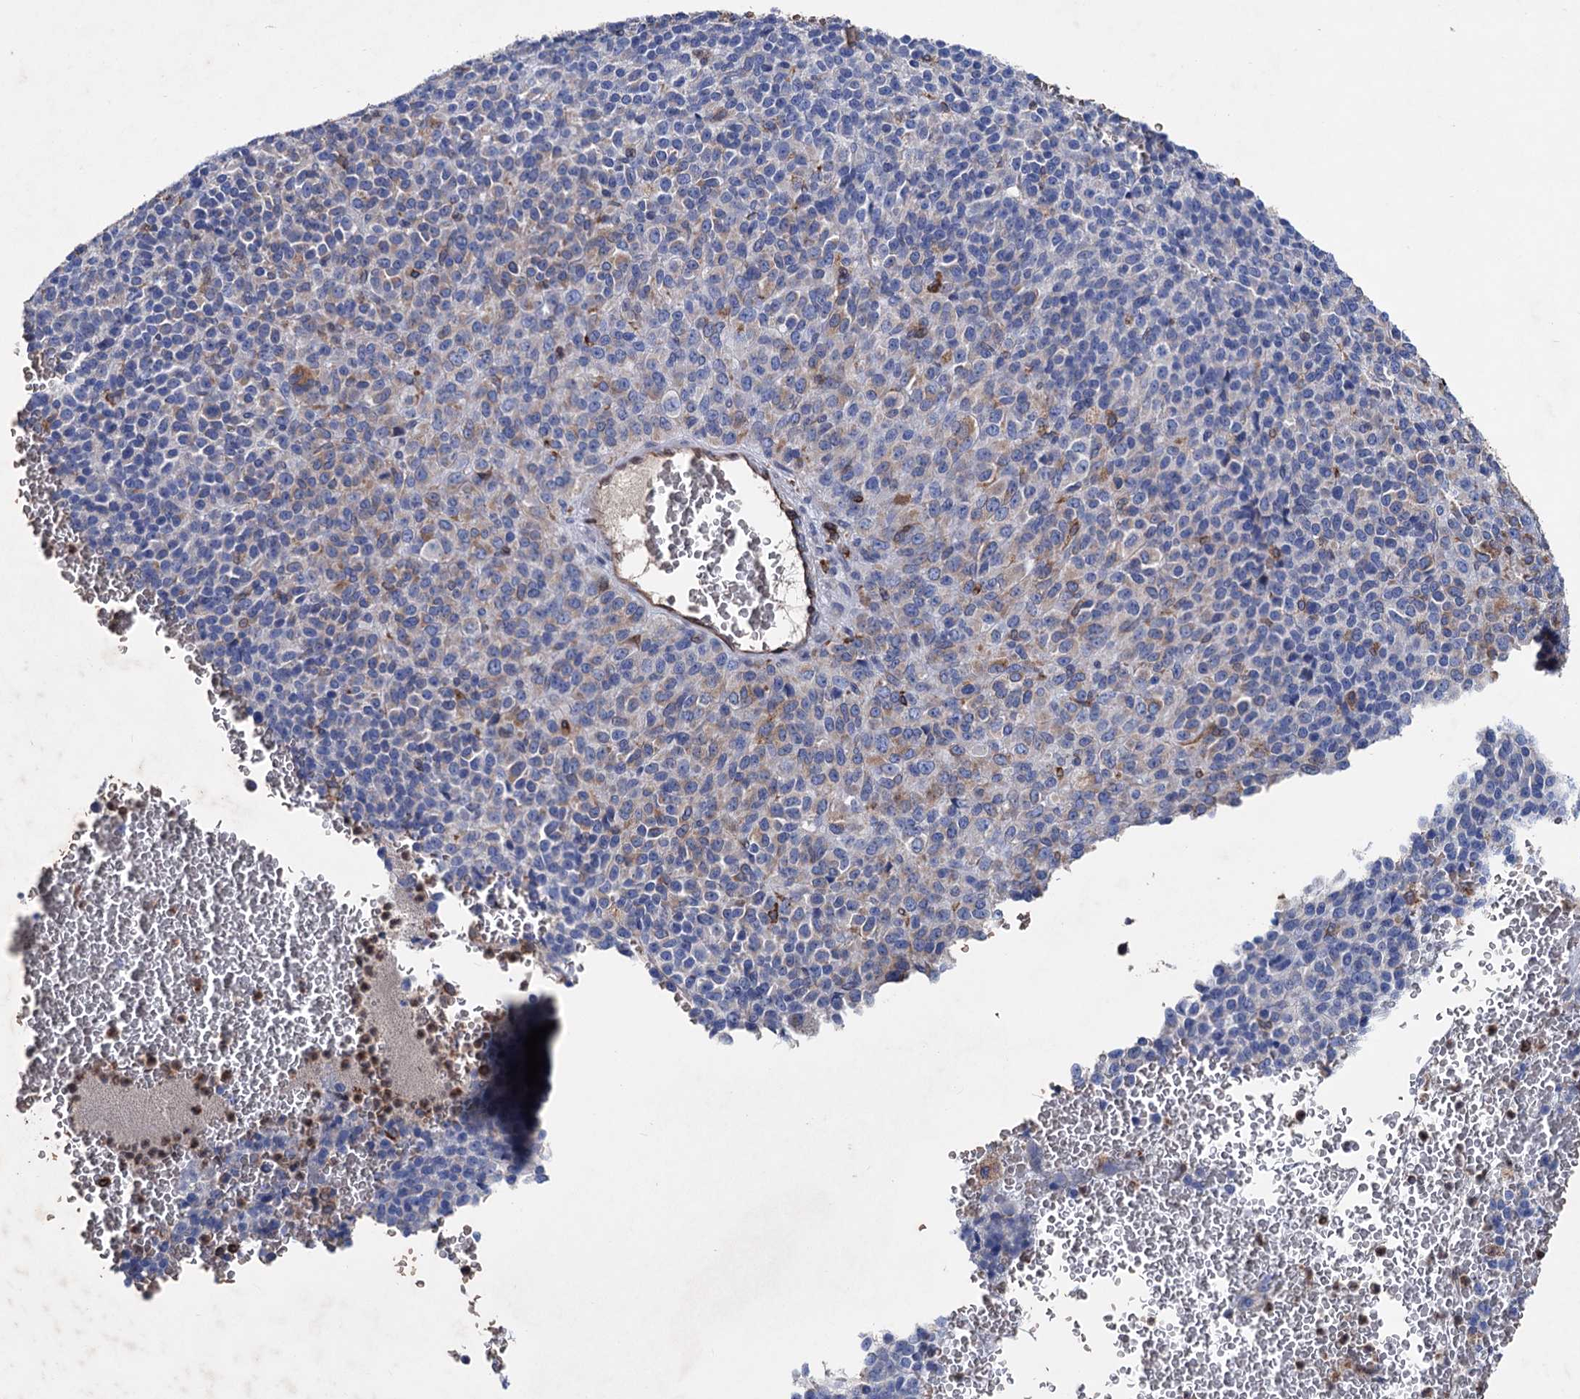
{"staining": {"intensity": "weak", "quantity": "<25%", "location": "cytoplasmic/membranous"}, "tissue": "melanoma", "cell_type": "Tumor cells", "image_type": "cancer", "snomed": [{"axis": "morphology", "description": "Malignant melanoma, Metastatic site"}, {"axis": "topography", "description": "Brain"}], "caption": "An immunohistochemistry (IHC) micrograph of malignant melanoma (metastatic site) is shown. There is no staining in tumor cells of malignant melanoma (metastatic site).", "gene": "STING1", "patient": {"sex": "female", "age": 56}}